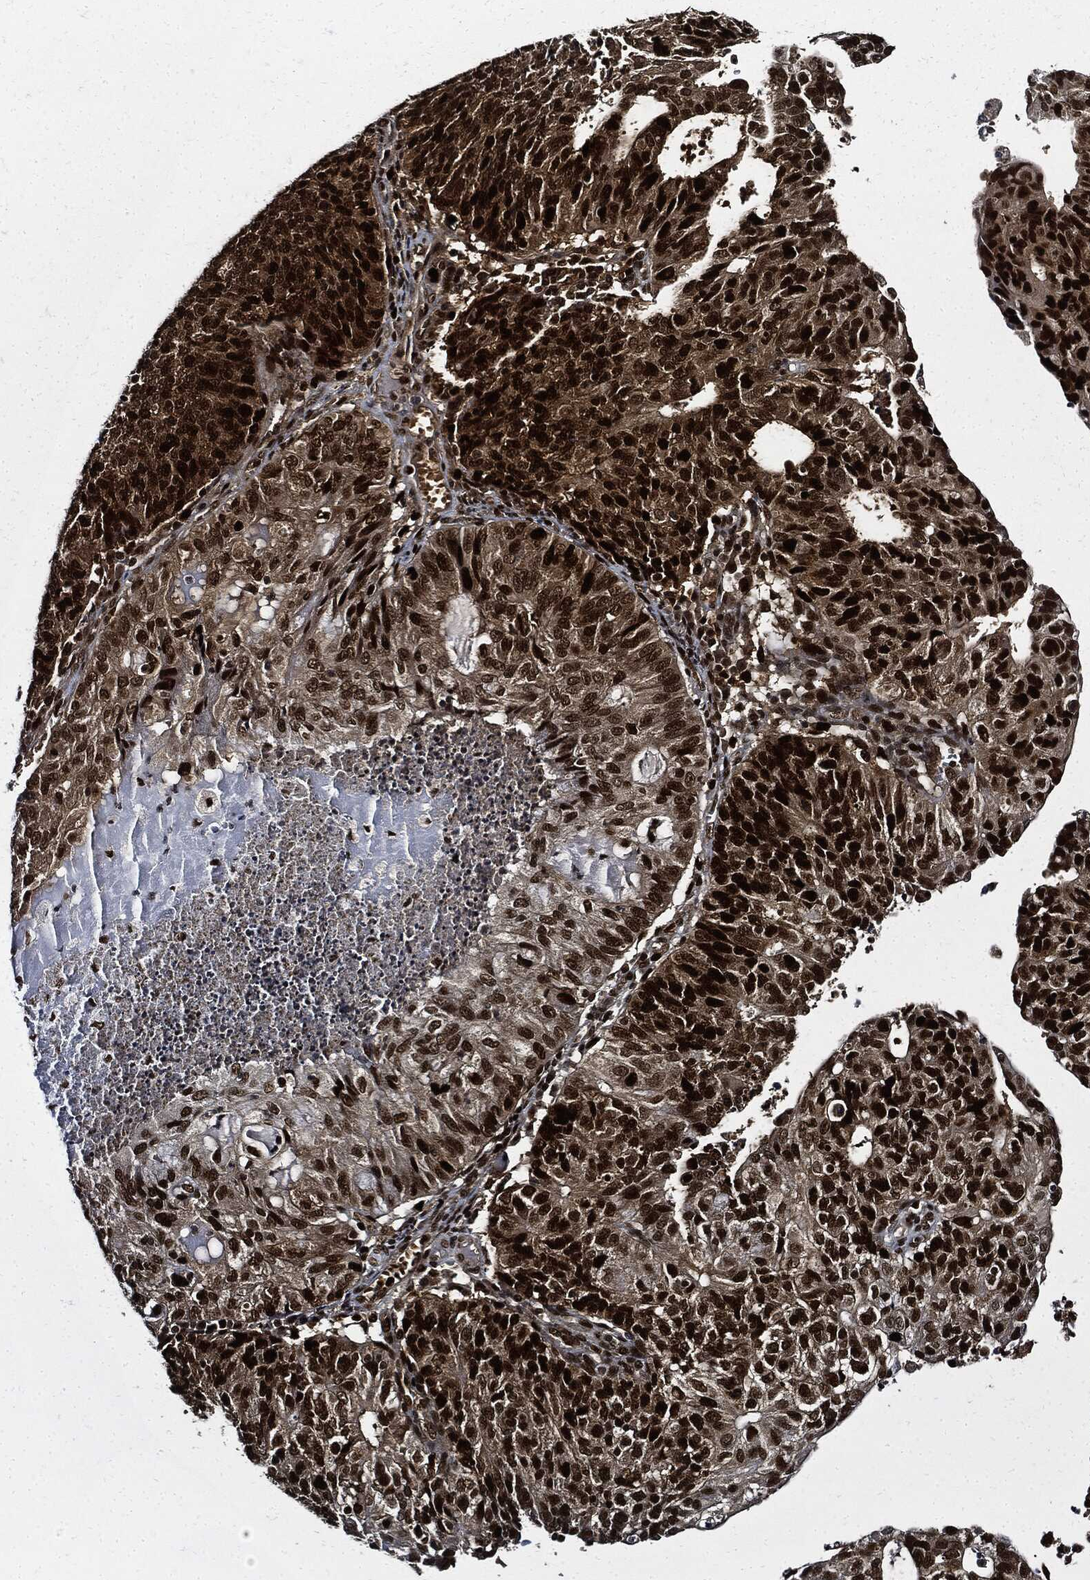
{"staining": {"intensity": "strong", "quantity": ">75%", "location": "cytoplasmic/membranous,nuclear"}, "tissue": "endometrial cancer", "cell_type": "Tumor cells", "image_type": "cancer", "snomed": [{"axis": "morphology", "description": "Adenocarcinoma, NOS"}, {"axis": "topography", "description": "Endometrium"}], "caption": "Protein positivity by immunohistochemistry (IHC) shows strong cytoplasmic/membranous and nuclear staining in approximately >75% of tumor cells in endometrial cancer.", "gene": "PCNA", "patient": {"sex": "female", "age": 82}}